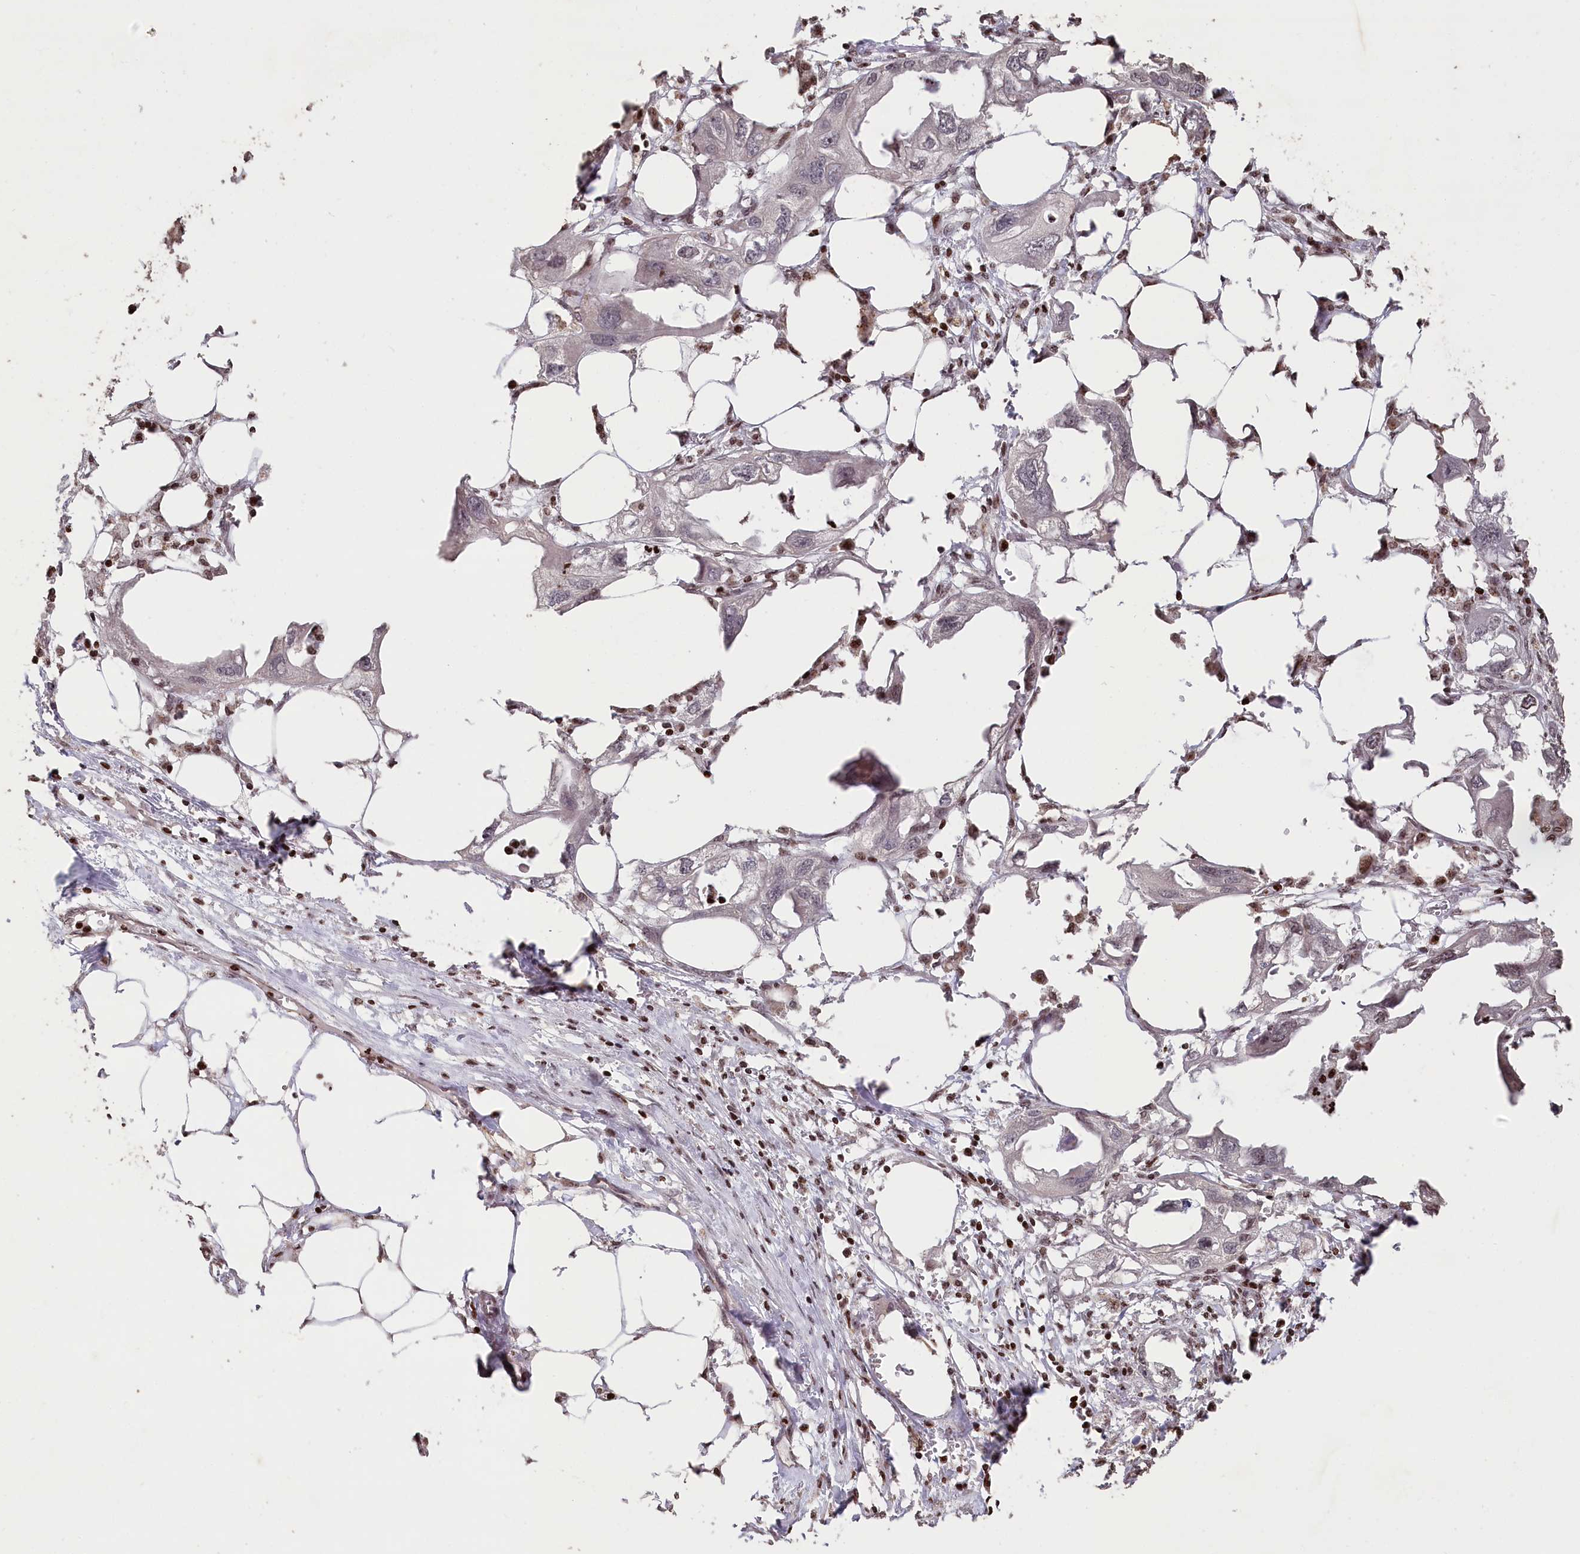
{"staining": {"intensity": "negative", "quantity": "none", "location": "none"}, "tissue": "endometrial cancer", "cell_type": "Tumor cells", "image_type": "cancer", "snomed": [{"axis": "morphology", "description": "Adenocarcinoma, NOS"}, {"axis": "morphology", "description": "Adenocarcinoma, metastatic, NOS"}, {"axis": "topography", "description": "Adipose tissue"}, {"axis": "topography", "description": "Endometrium"}], "caption": "There is no significant staining in tumor cells of endometrial cancer (adenocarcinoma). (DAB immunohistochemistry (IHC), high magnification).", "gene": "CCSER2", "patient": {"sex": "female", "age": 67}}